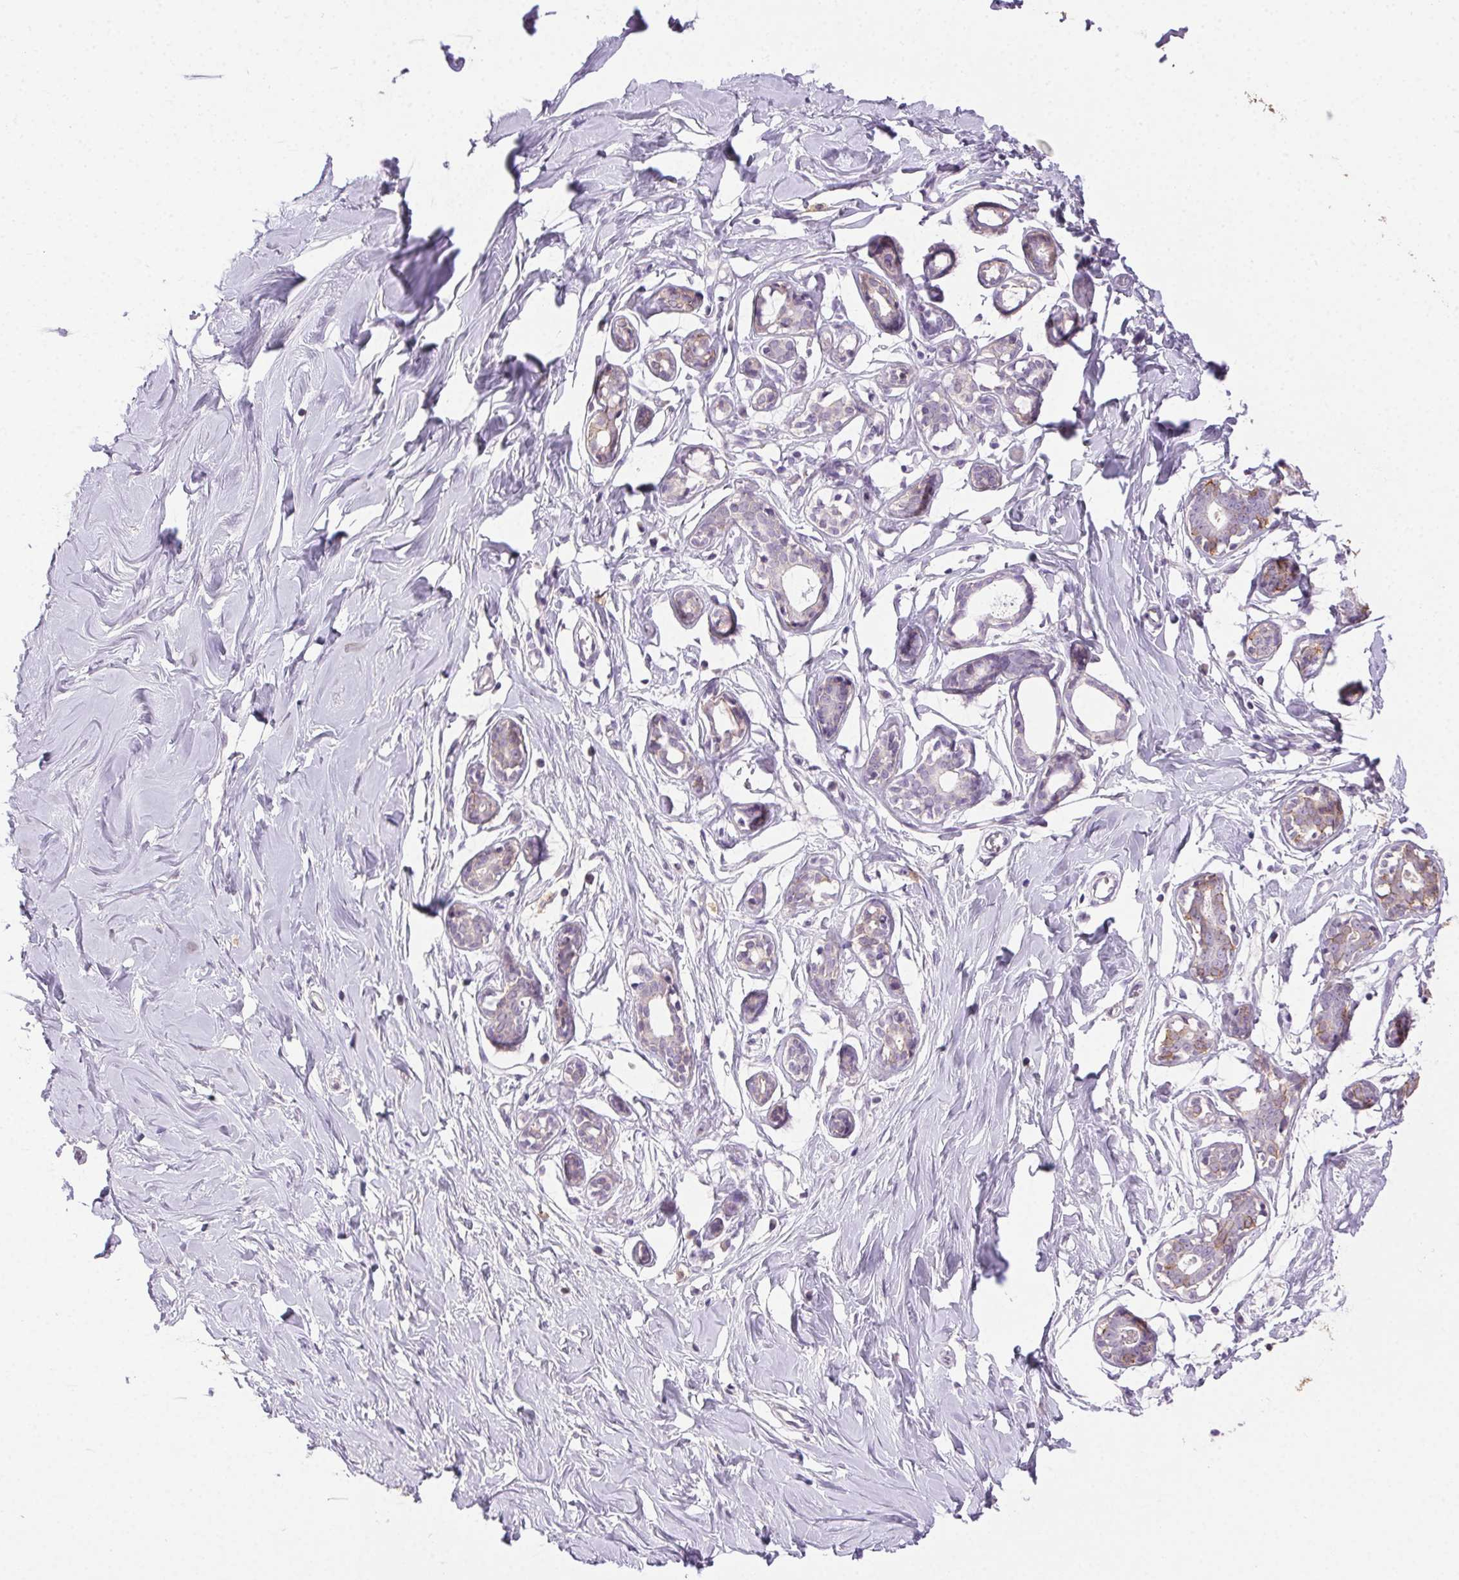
{"staining": {"intensity": "negative", "quantity": "none", "location": "none"}, "tissue": "breast", "cell_type": "Adipocytes", "image_type": "normal", "snomed": [{"axis": "morphology", "description": "Normal tissue, NOS"}, {"axis": "topography", "description": "Breast"}], "caption": "Breast was stained to show a protein in brown. There is no significant staining in adipocytes. (Stains: DAB (3,3'-diaminobenzidine) immunohistochemistry (IHC) with hematoxylin counter stain, Microscopy: brightfield microscopy at high magnification).", "gene": "AKAP5", "patient": {"sex": "female", "age": 27}}